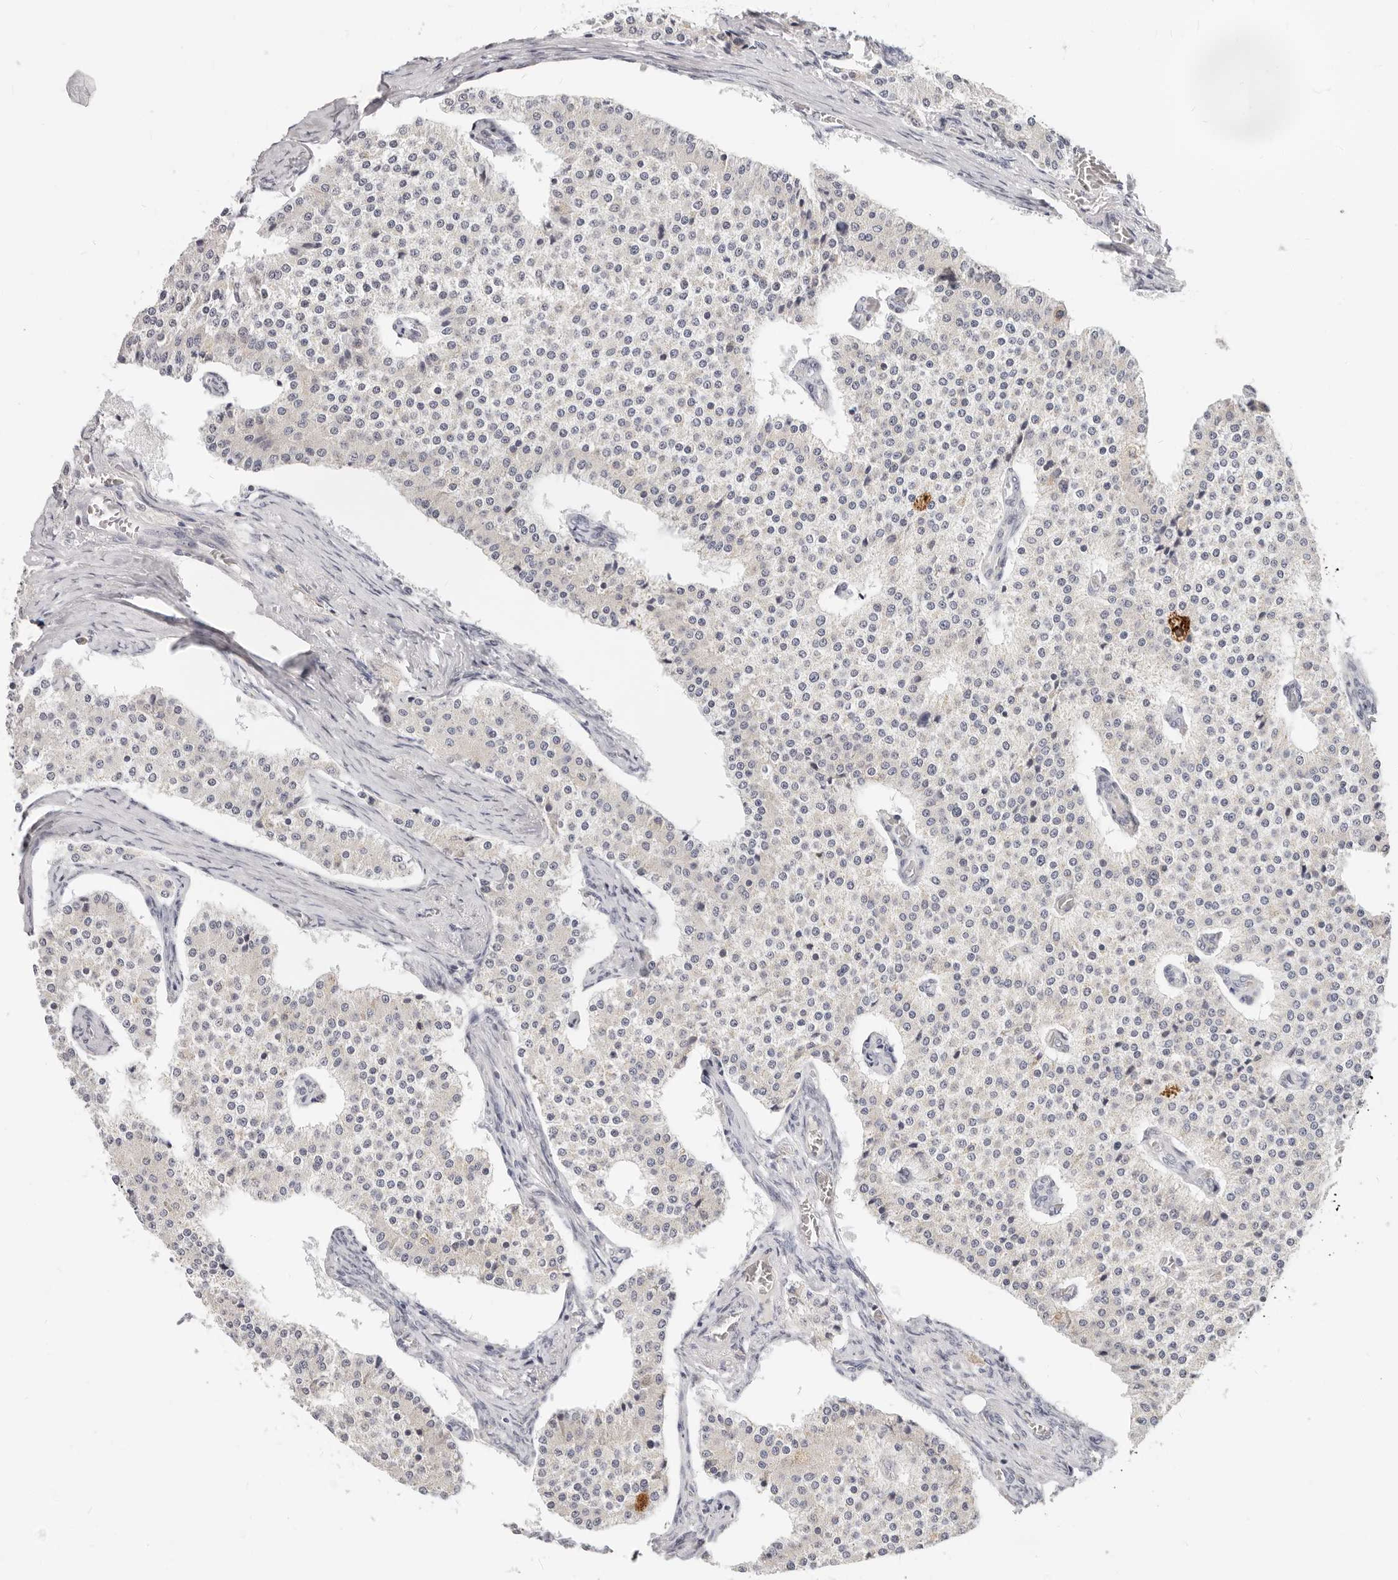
{"staining": {"intensity": "moderate", "quantity": "<25%", "location": "cytoplasmic/membranous"}, "tissue": "carcinoid", "cell_type": "Tumor cells", "image_type": "cancer", "snomed": [{"axis": "morphology", "description": "Carcinoid, malignant, NOS"}, {"axis": "topography", "description": "Colon"}], "caption": "Malignant carcinoid was stained to show a protein in brown. There is low levels of moderate cytoplasmic/membranous expression in approximately <25% of tumor cells.", "gene": "TFB2M", "patient": {"sex": "female", "age": 52}}